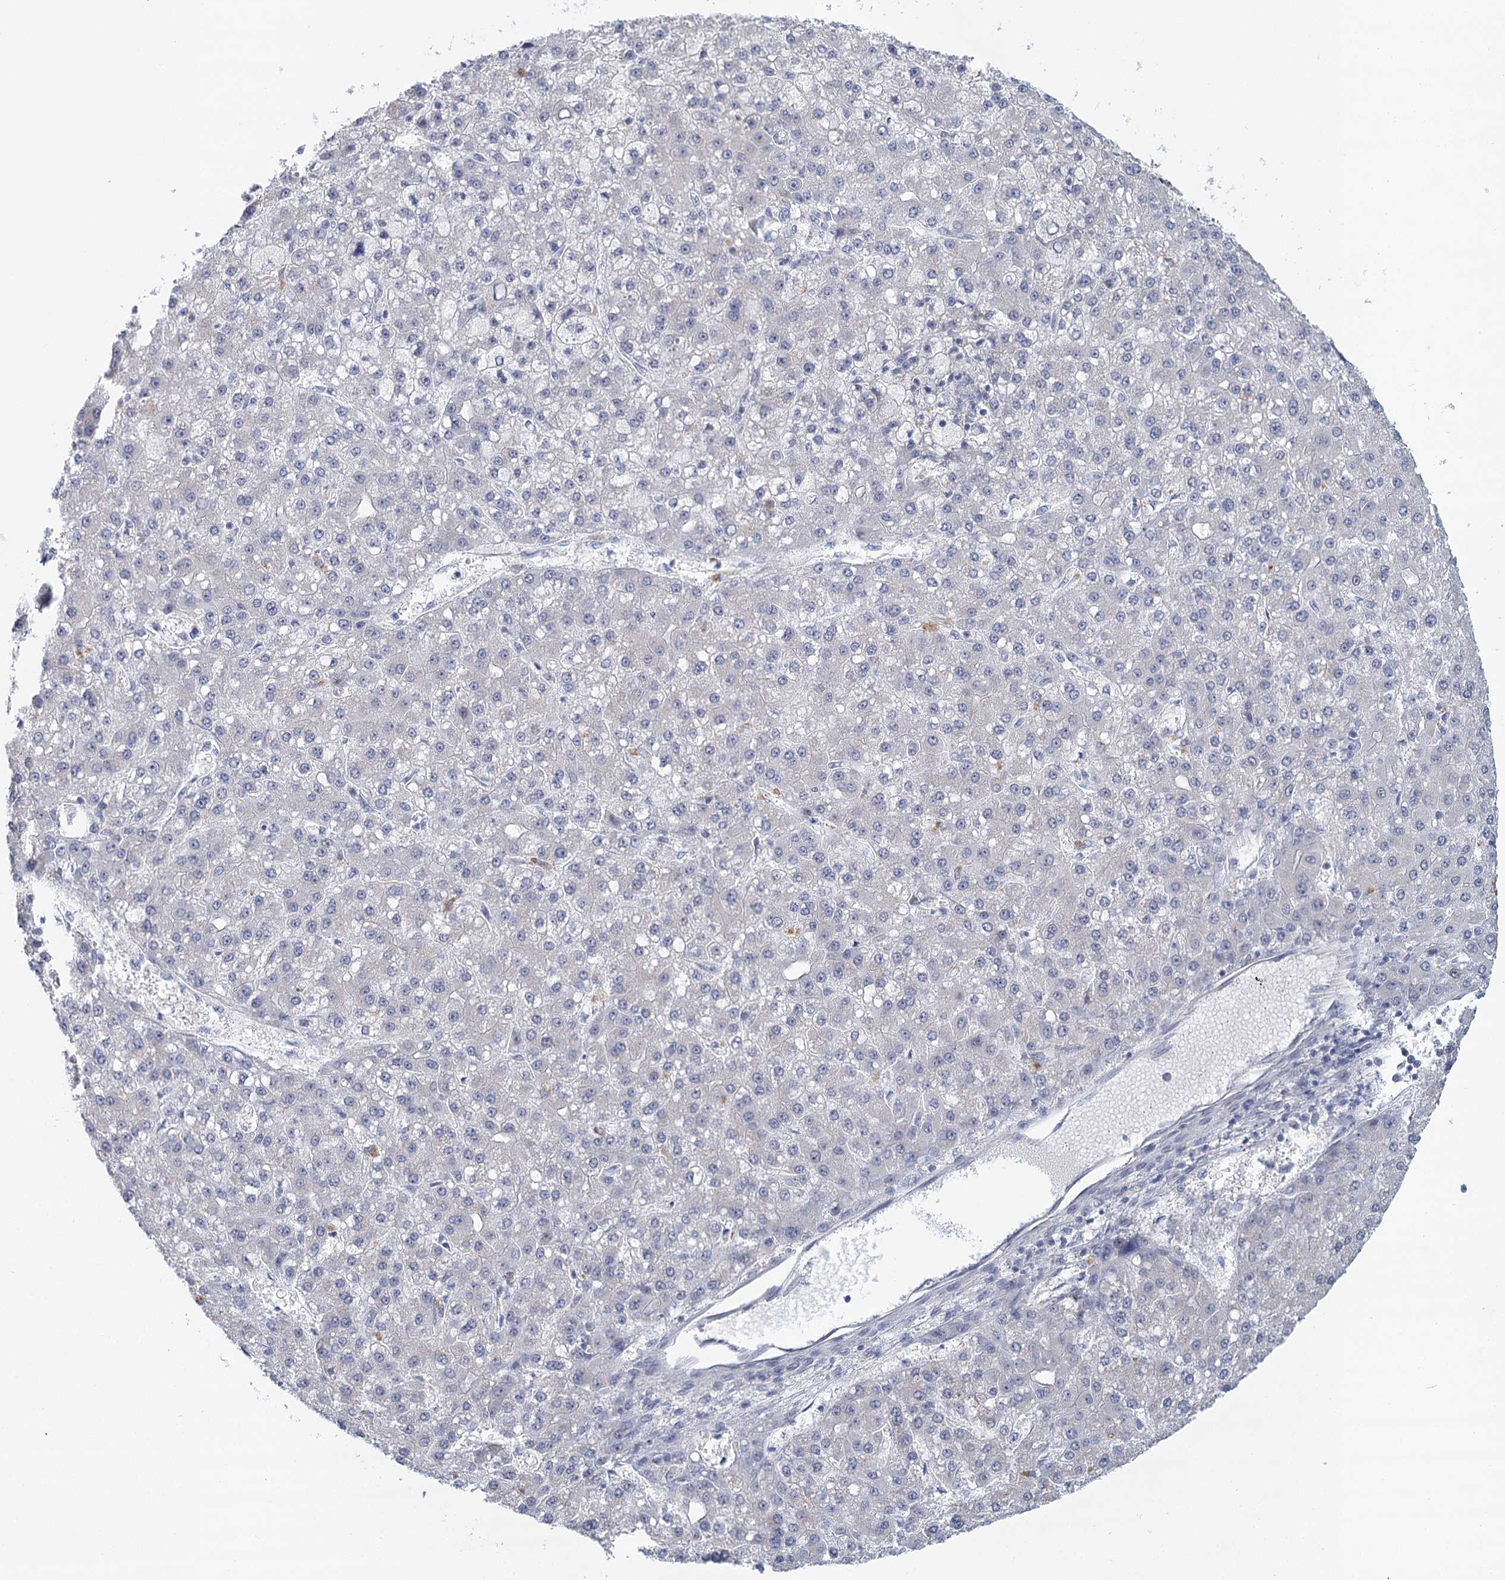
{"staining": {"intensity": "negative", "quantity": "none", "location": "none"}, "tissue": "liver cancer", "cell_type": "Tumor cells", "image_type": "cancer", "snomed": [{"axis": "morphology", "description": "Carcinoma, Hepatocellular, NOS"}, {"axis": "topography", "description": "Liver"}], "caption": "Immunohistochemistry histopathology image of liver cancer (hepatocellular carcinoma) stained for a protein (brown), which reveals no staining in tumor cells.", "gene": "MYO7B", "patient": {"sex": "male", "age": 67}}